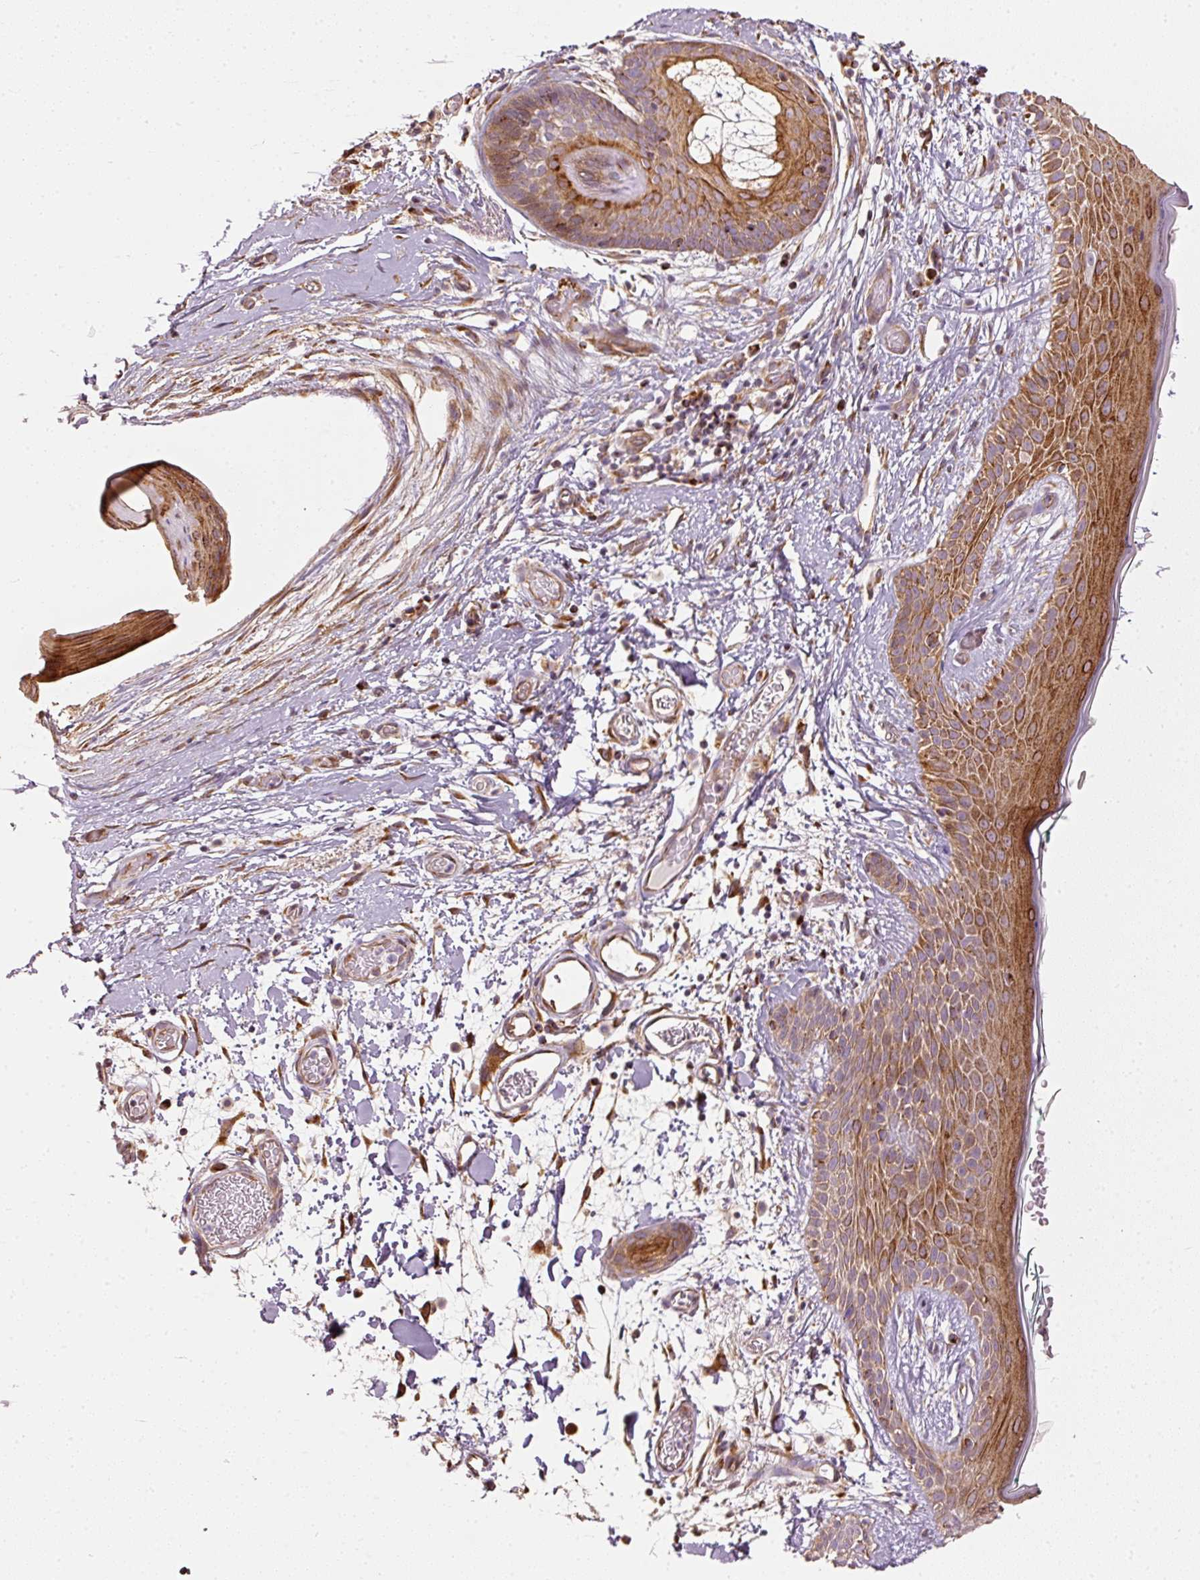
{"staining": {"intensity": "strong", "quantity": ">75%", "location": "cytoplasmic/membranous"}, "tissue": "skin", "cell_type": "Fibroblasts", "image_type": "normal", "snomed": [{"axis": "morphology", "description": "Normal tissue, NOS"}, {"axis": "topography", "description": "Skin"}], "caption": "Skin stained with a brown dye shows strong cytoplasmic/membranous positive positivity in approximately >75% of fibroblasts.", "gene": "MTHFD1L", "patient": {"sex": "male", "age": 79}}